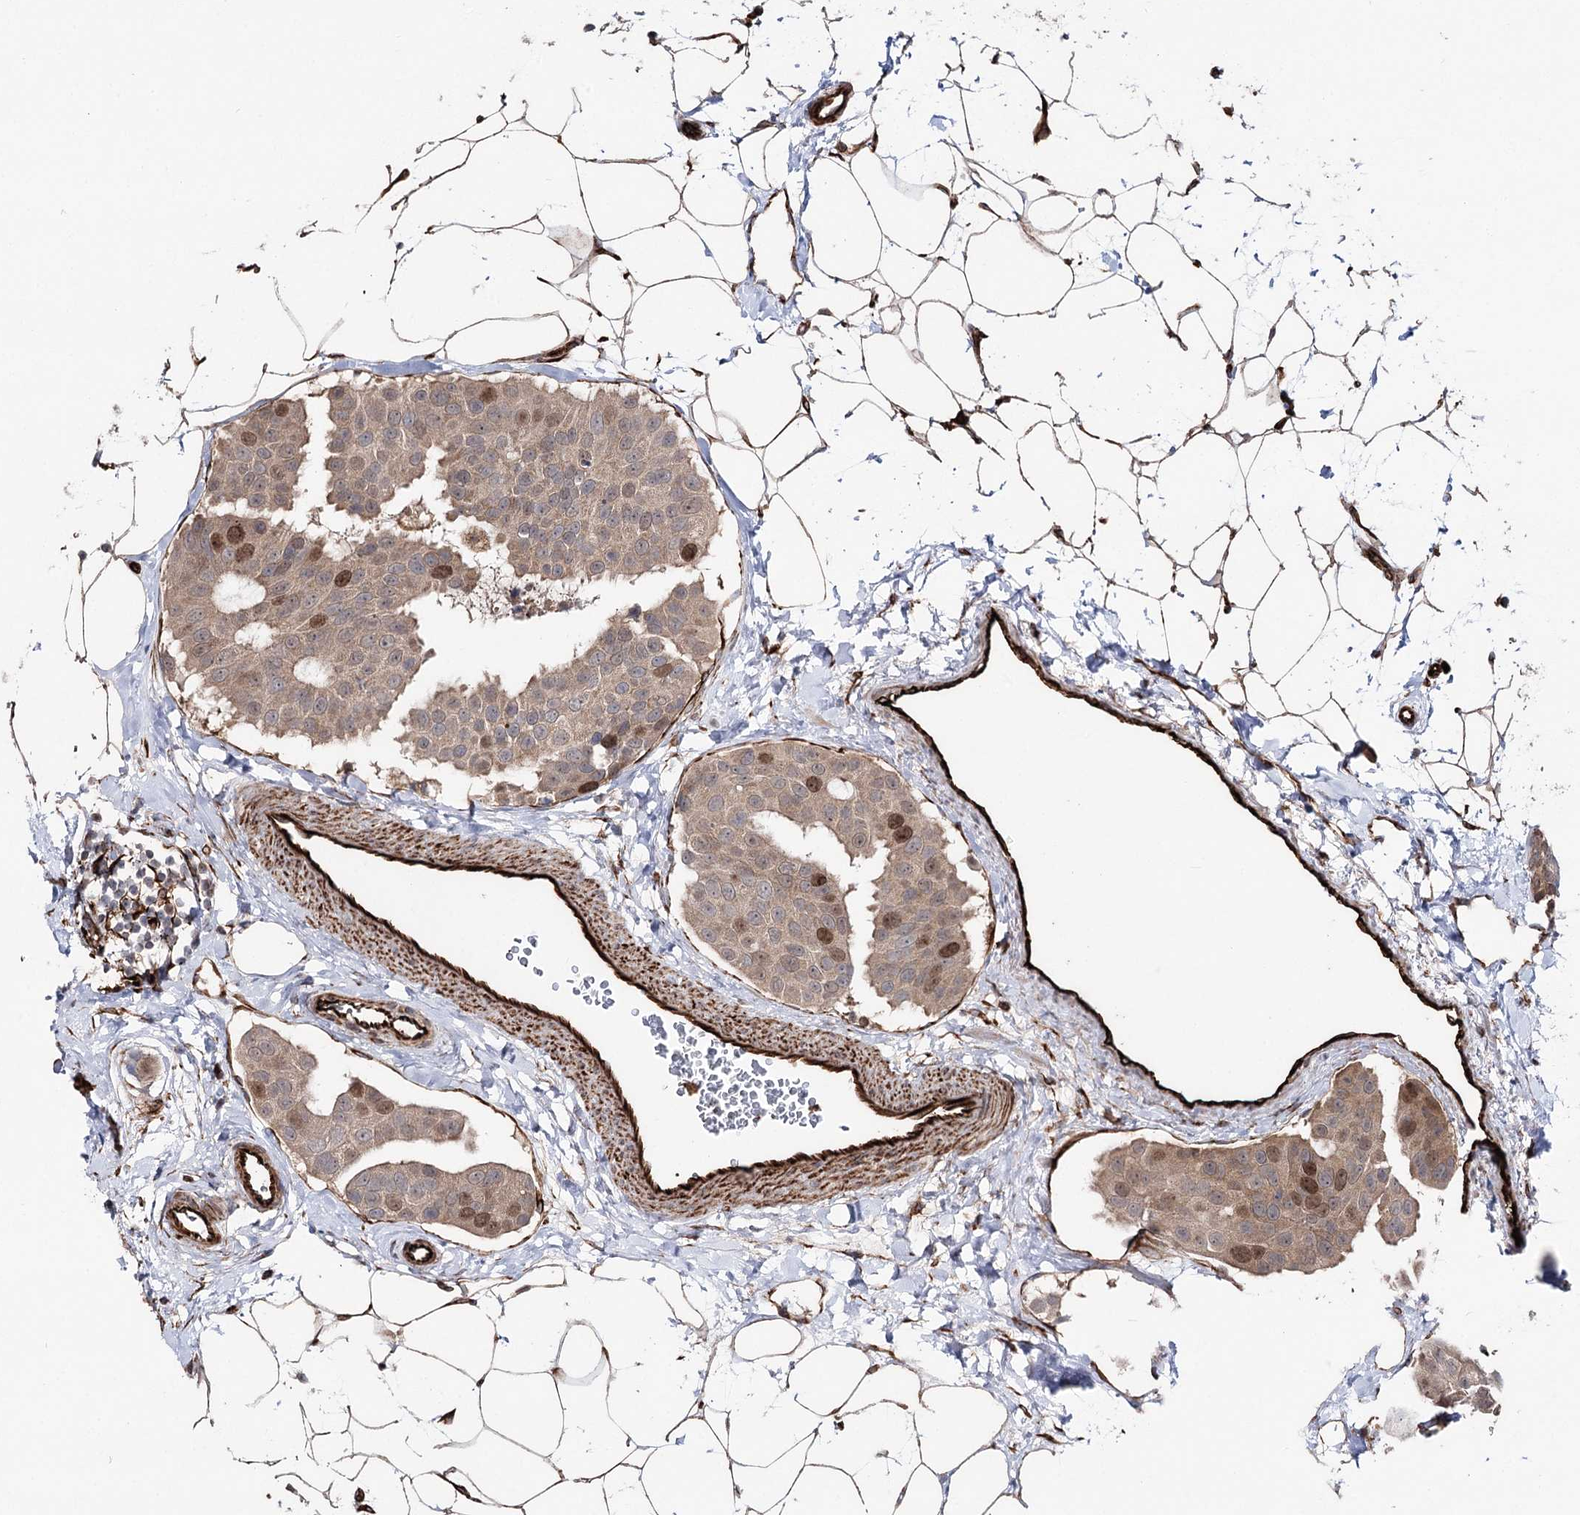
{"staining": {"intensity": "strong", "quantity": "<25%", "location": "nuclear"}, "tissue": "breast cancer", "cell_type": "Tumor cells", "image_type": "cancer", "snomed": [{"axis": "morphology", "description": "Normal tissue, NOS"}, {"axis": "morphology", "description": "Duct carcinoma"}, {"axis": "topography", "description": "Breast"}], "caption": "This is a histology image of immunohistochemistry staining of breast cancer (intraductal carcinoma), which shows strong staining in the nuclear of tumor cells.", "gene": "MIB1", "patient": {"sex": "female", "age": 39}}